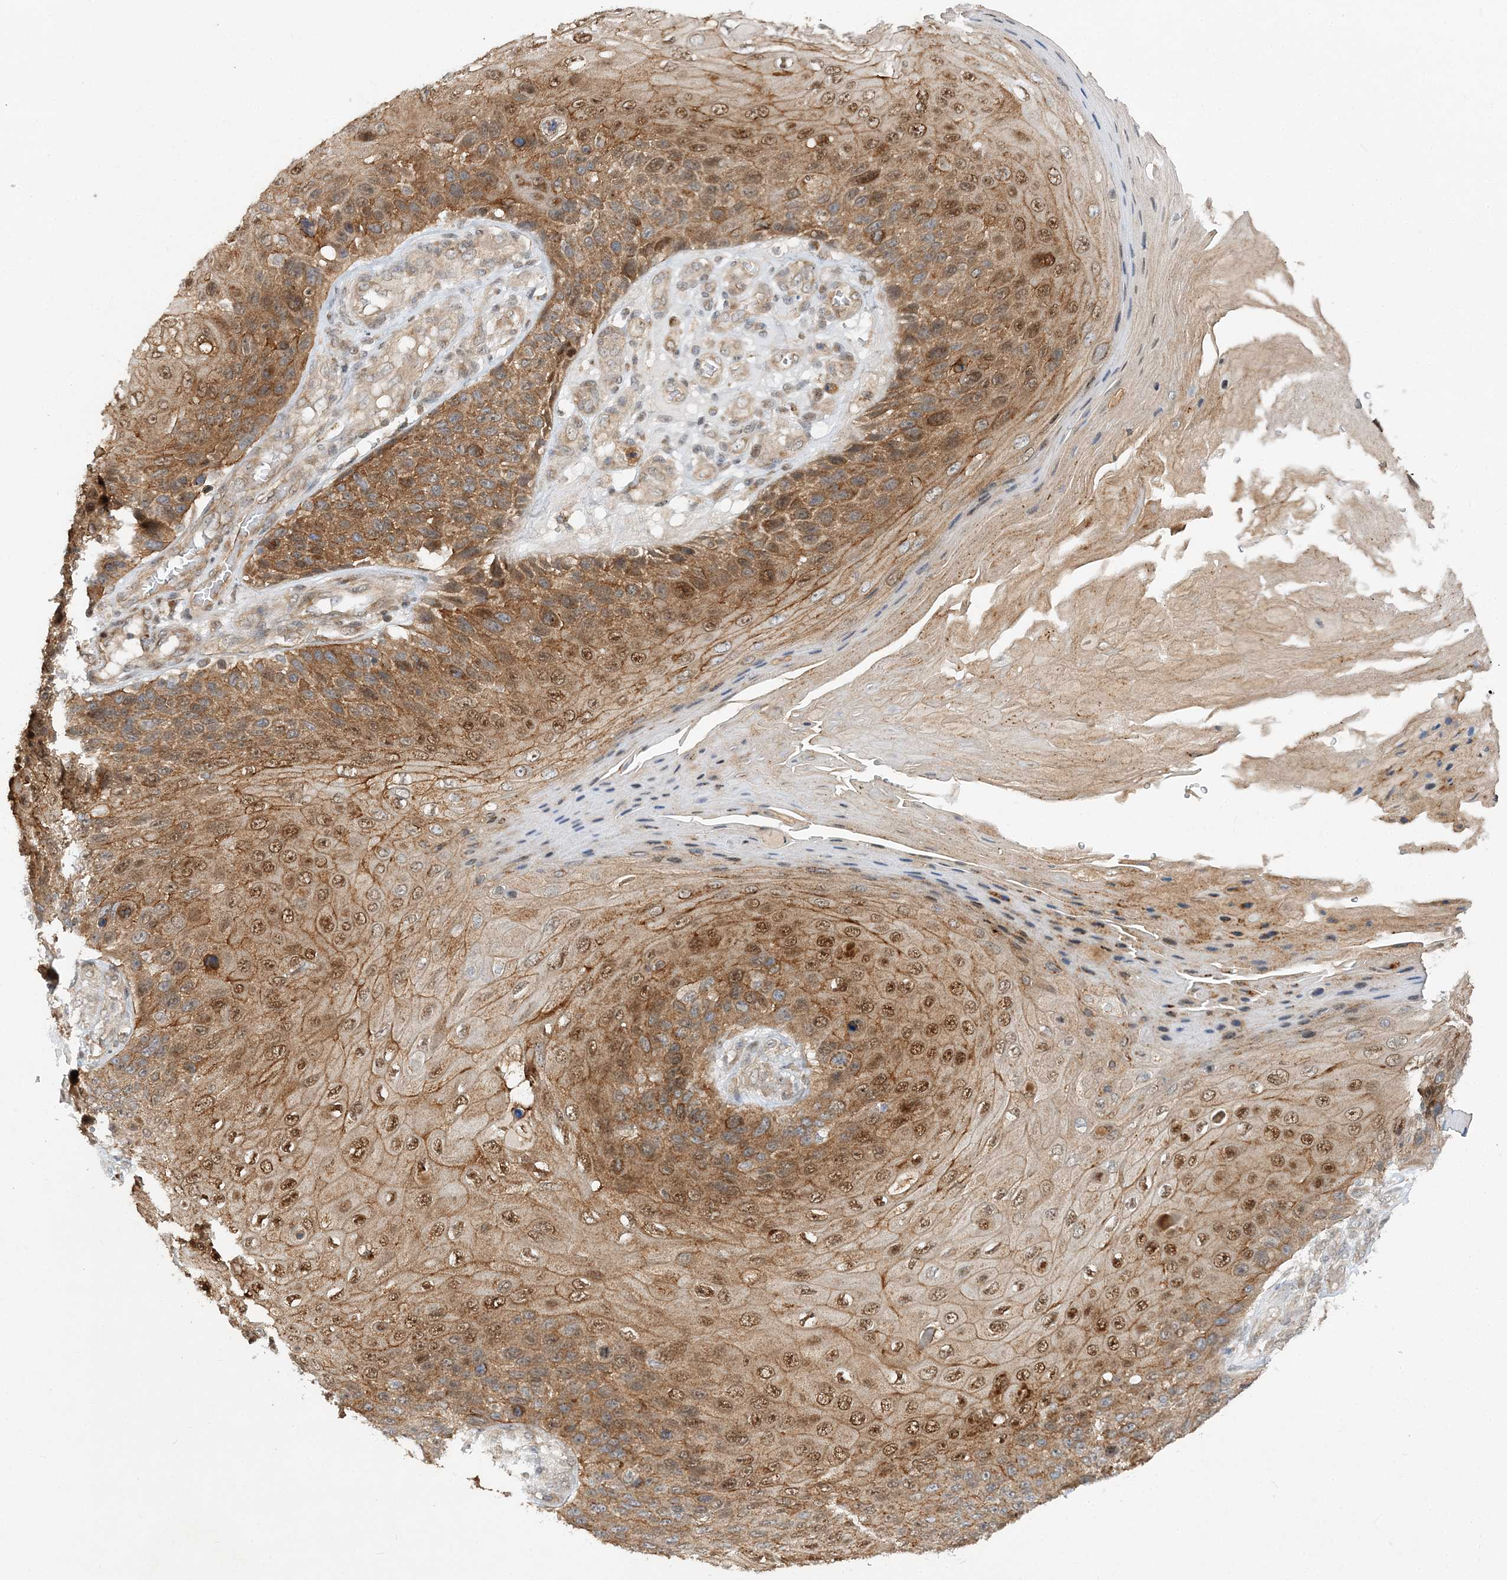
{"staining": {"intensity": "moderate", "quantity": ">75%", "location": "cytoplasmic/membranous,nuclear"}, "tissue": "skin cancer", "cell_type": "Tumor cells", "image_type": "cancer", "snomed": [{"axis": "morphology", "description": "Squamous cell carcinoma, NOS"}, {"axis": "topography", "description": "Skin"}], "caption": "IHC (DAB) staining of skin cancer exhibits moderate cytoplasmic/membranous and nuclear protein expression in approximately >75% of tumor cells.", "gene": "MXI1", "patient": {"sex": "female", "age": 88}}